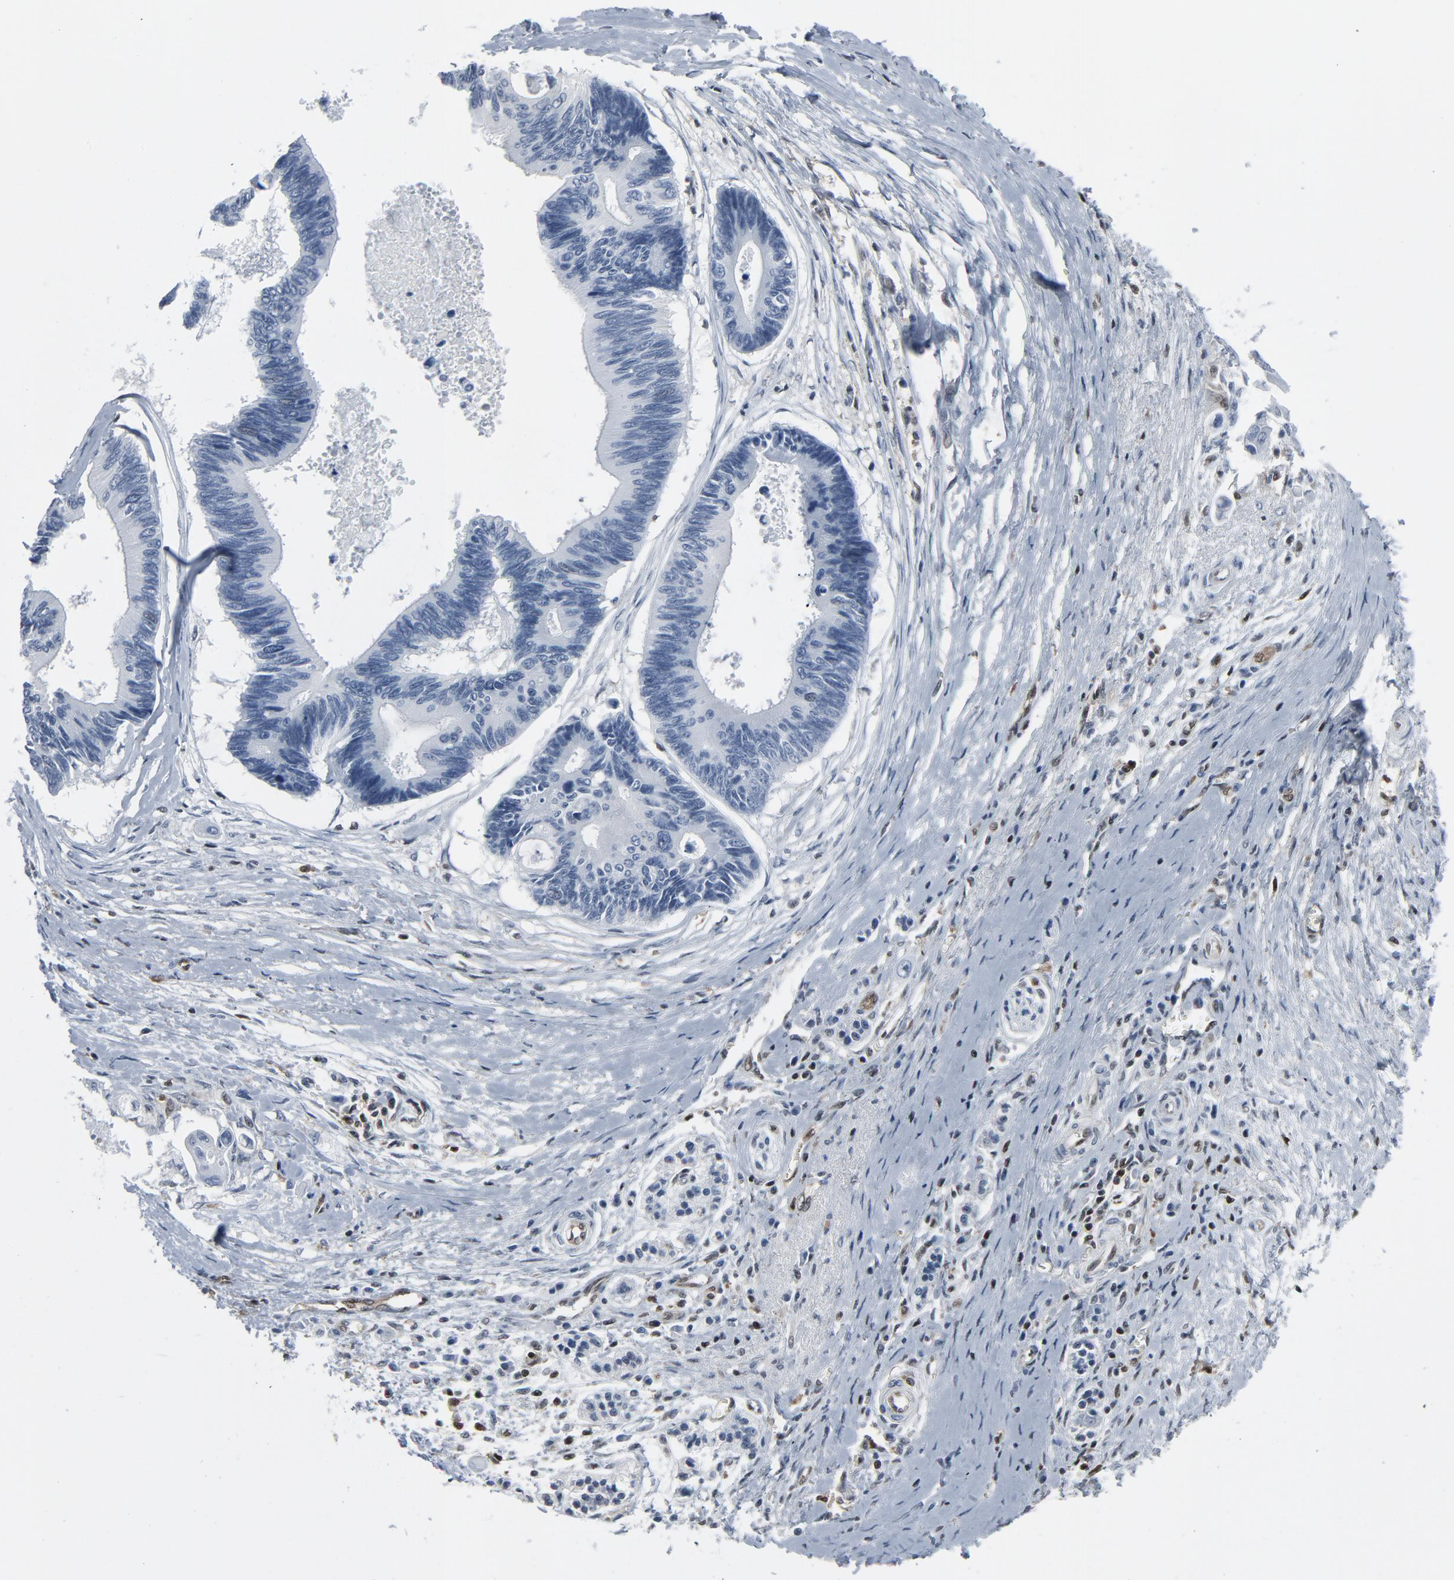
{"staining": {"intensity": "negative", "quantity": "none", "location": "none"}, "tissue": "pancreatic cancer", "cell_type": "Tumor cells", "image_type": "cancer", "snomed": [{"axis": "morphology", "description": "Adenocarcinoma, NOS"}, {"axis": "topography", "description": "Pancreas"}], "caption": "Human adenocarcinoma (pancreatic) stained for a protein using IHC exhibits no expression in tumor cells.", "gene": "STAT5A", "patient": {"sex": "female", "age": 70}}